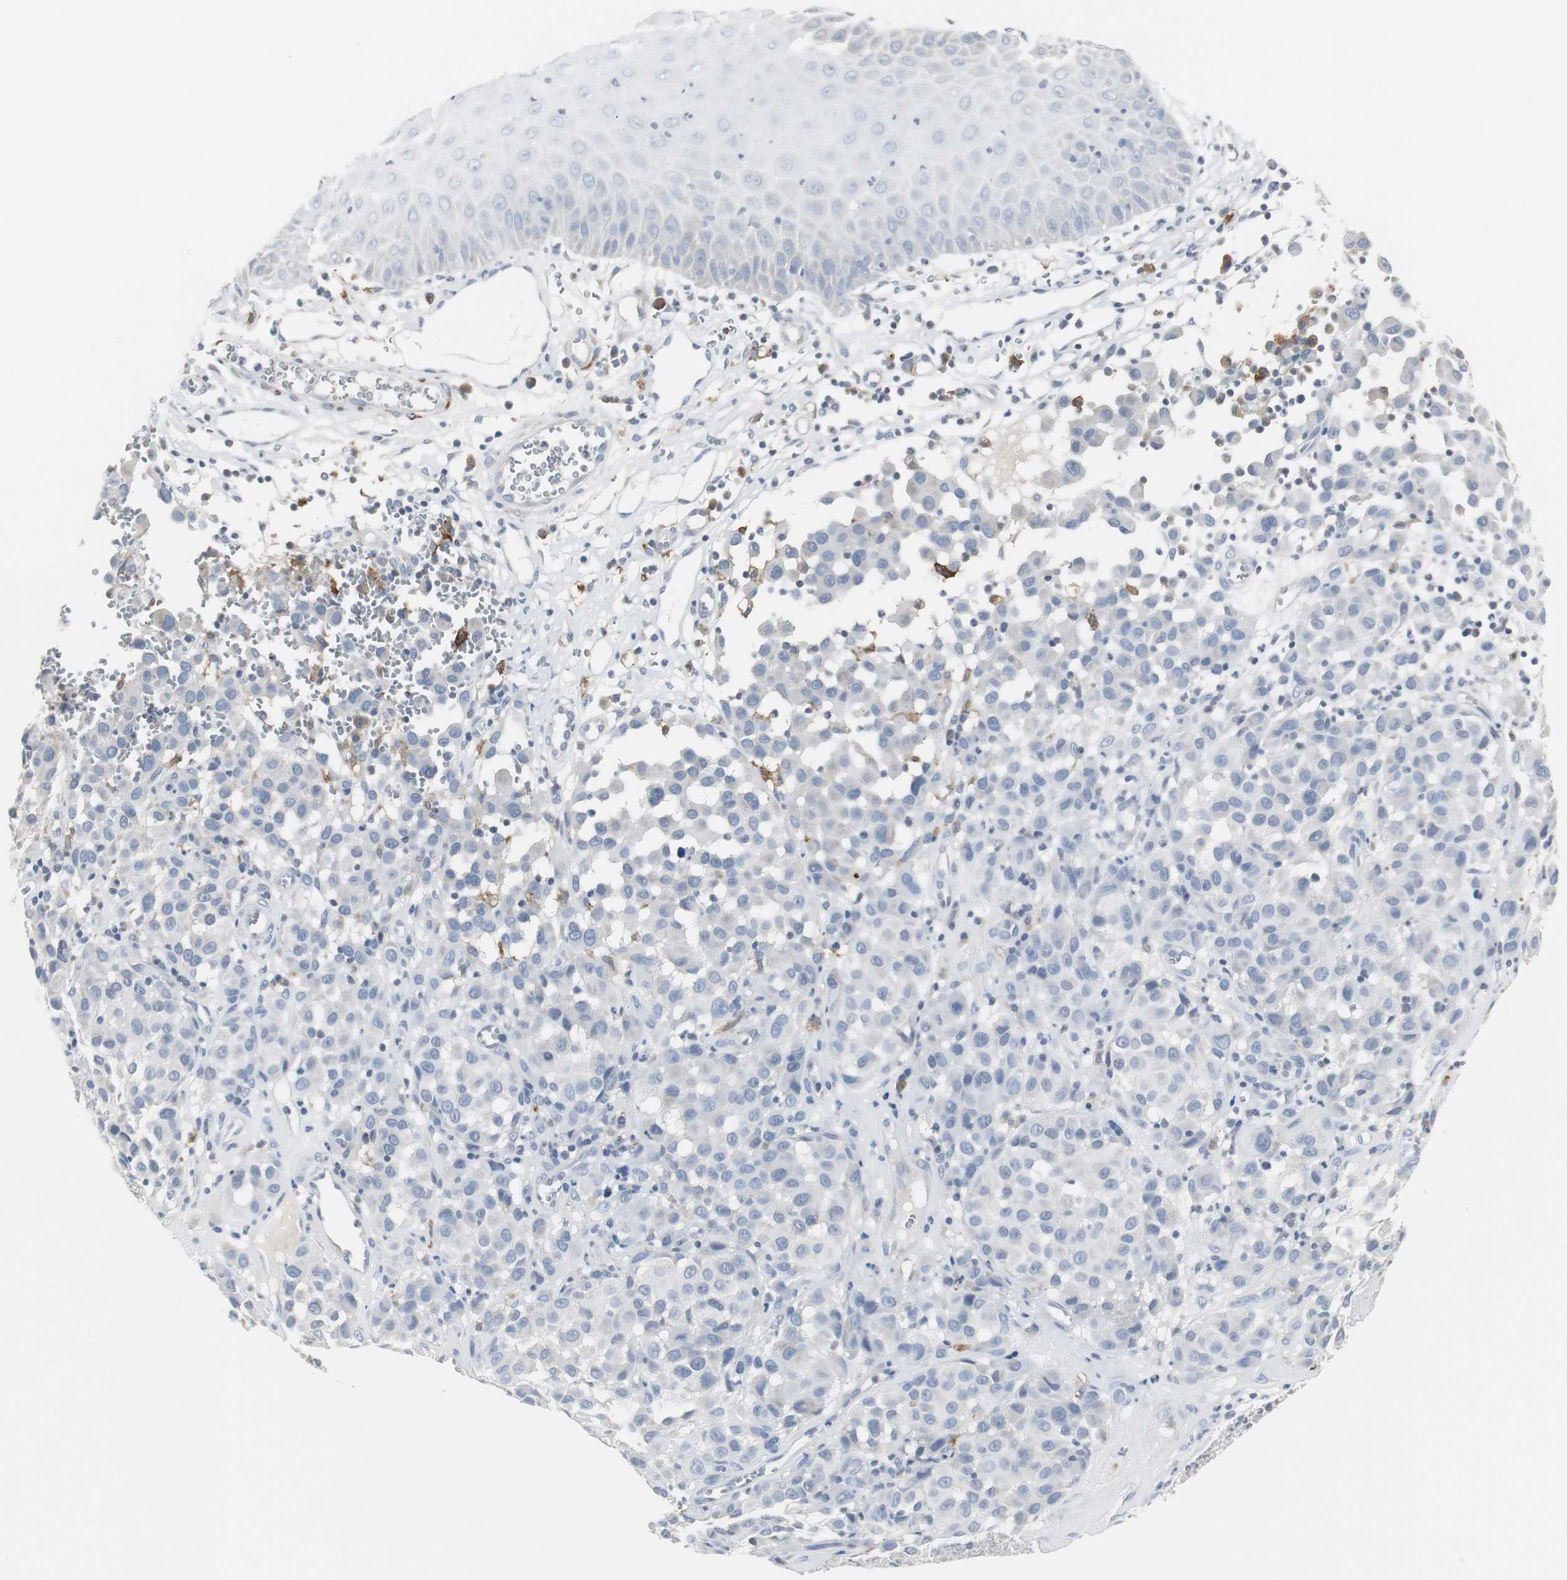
{"staining": {"intensity": "negative", "quantity": "none", "location": "none"}, "tissue": "melanoma", "cell_type": "Tumor cells", "image_type": "cancer", "snomed": [{"axis": "morphology", "description": "Malignant melanoma, NOS"}, {"axis": "topography", "description": "Skin"}], "caption": "This histopathology image is of malignant melanoma stained with immunohistochemistry (IHC) to label a protein in brown with the nuclei are counter-stained blue. There is no positivity in tumor cells.", "gene": "PI15", "patient": {"sex": "female", "age": 21}}